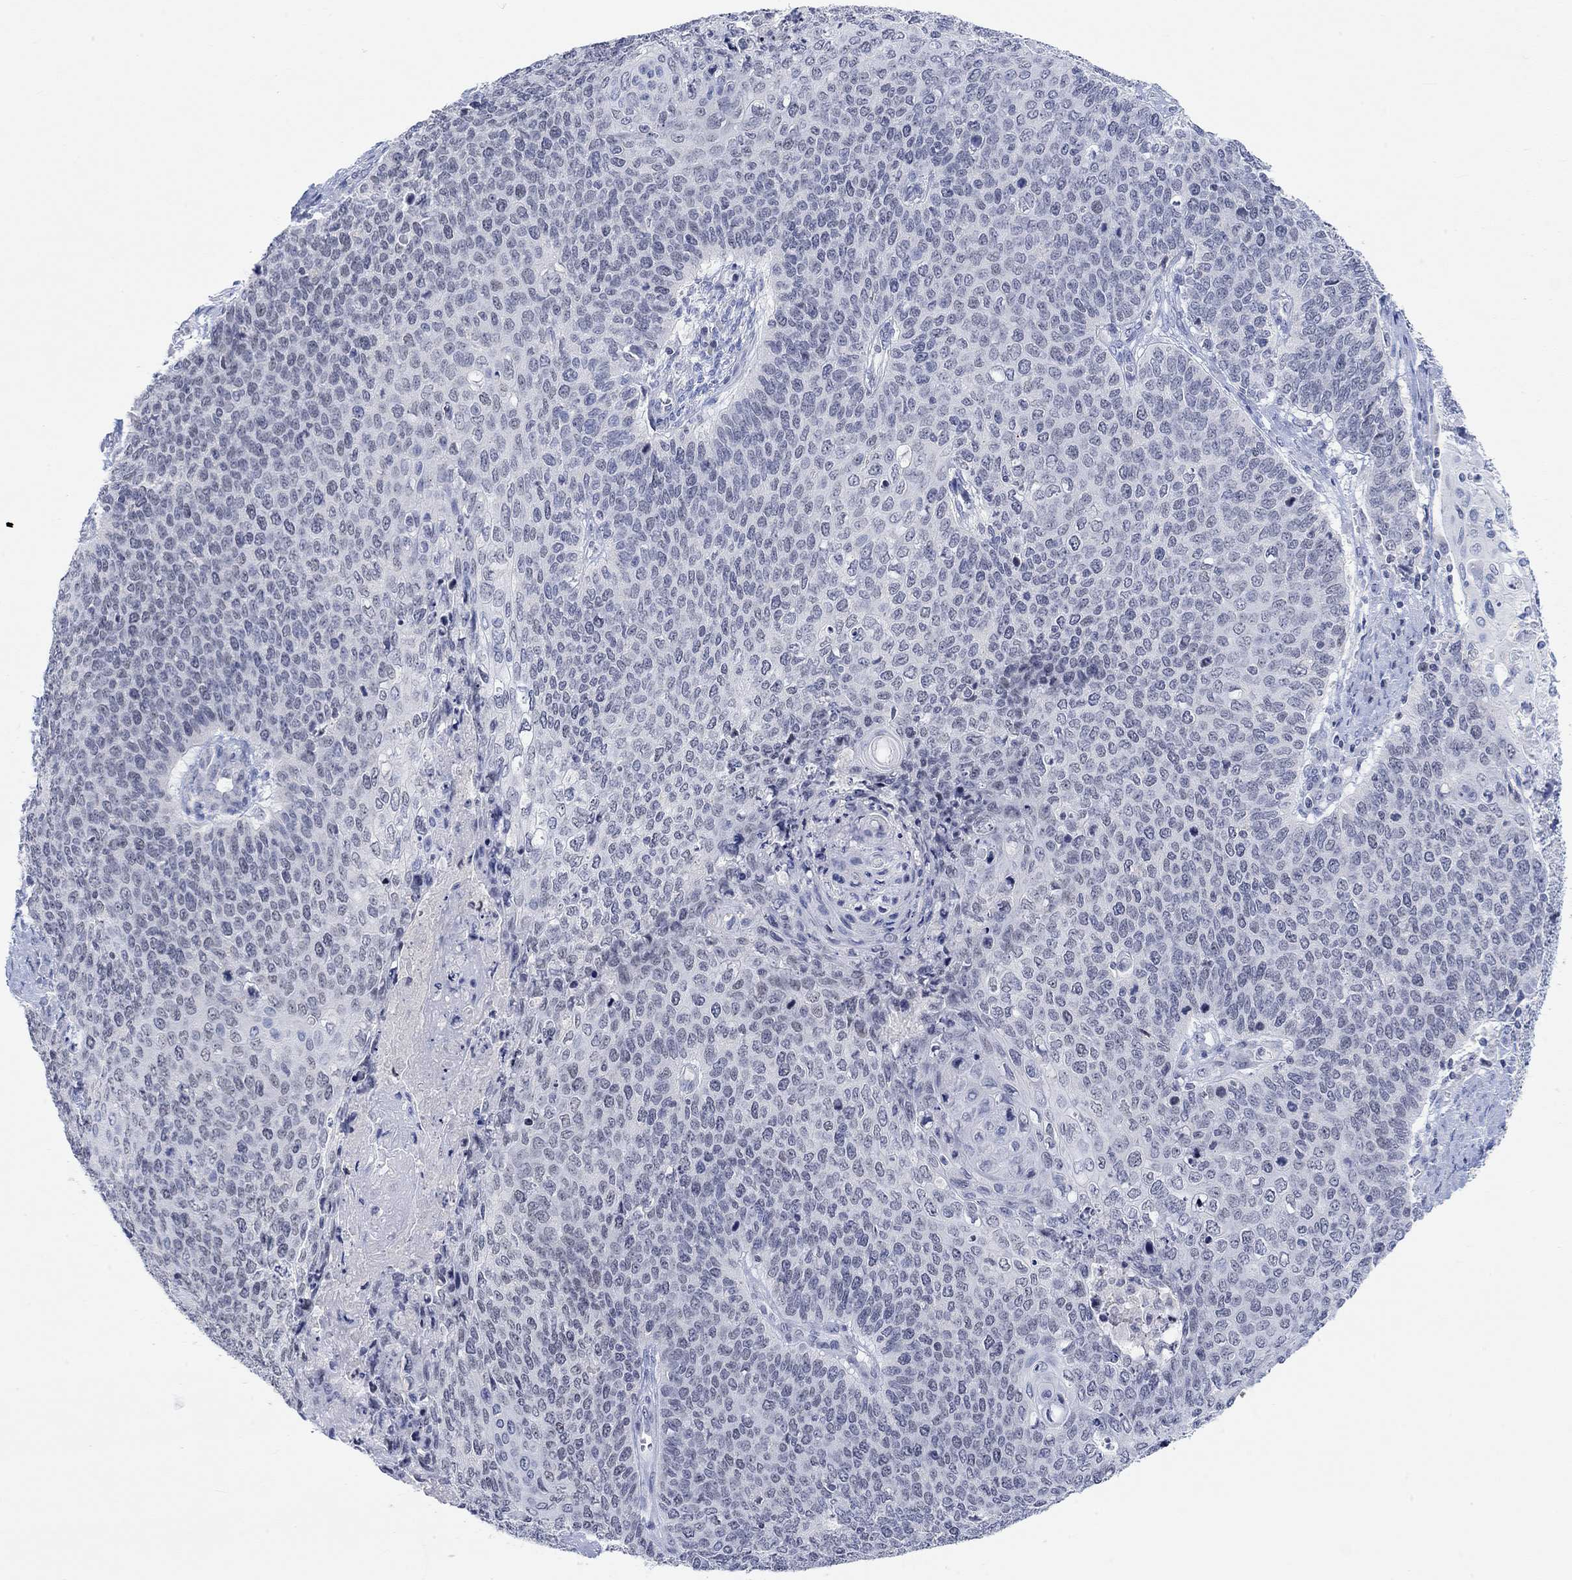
{"staining": {"intensity": "negative", "quantity": "none", "location": "none"}, "tissue": "cervical cancer", "cell_type": "Tumor cells", "image_type": "cancer", "snomed": [{"axis": "morphology", "description": "Squamous cell carcinoma, NOS"}, {"axis": "topography", "description": "Cervix"}], "caption": "This is a micrograph of immunohistochemistry (IHC) staining of cervical cancer, which shows no staining in tumor cells.", "gene": "ATP6V1E2", "patient": {"sex": "female", "age": 39}}